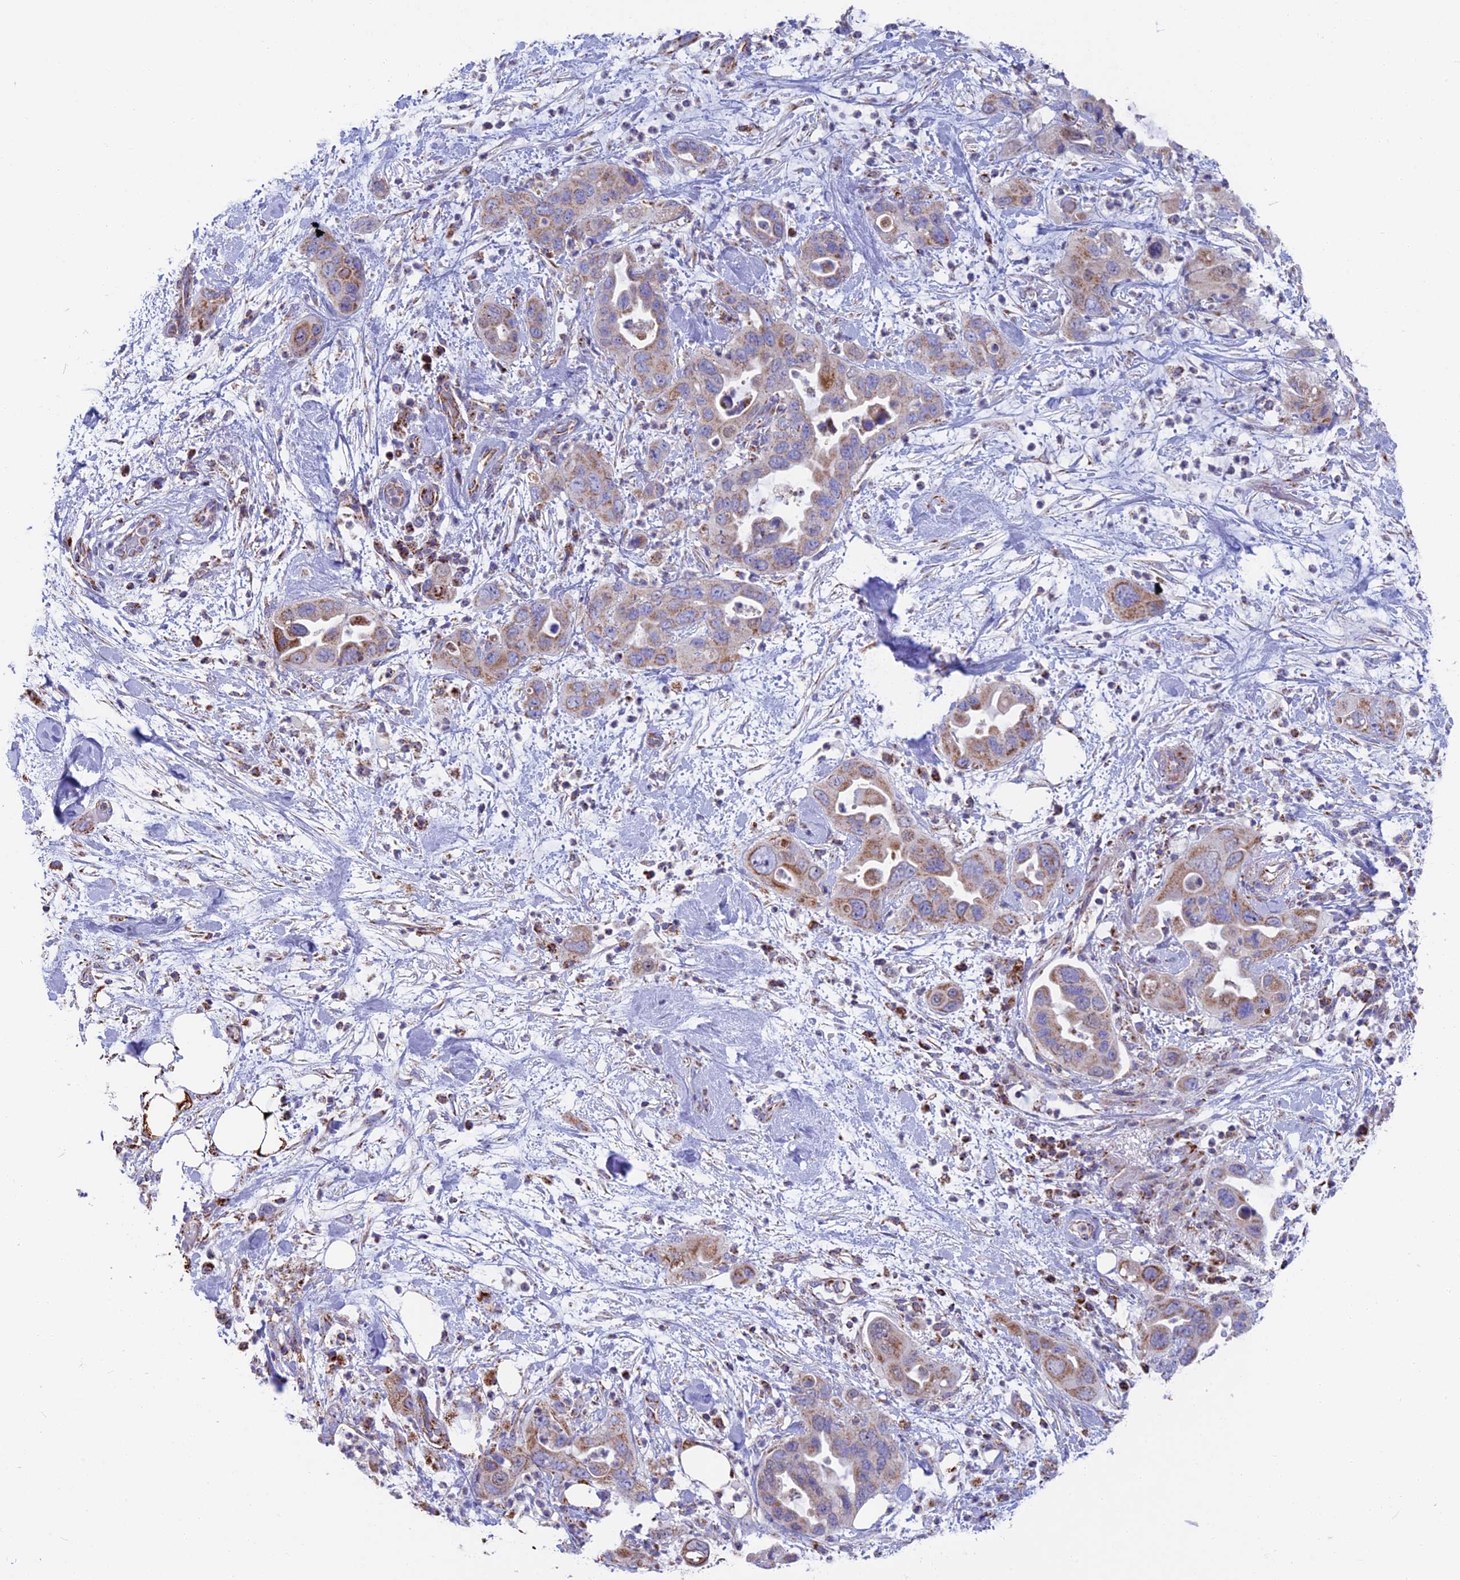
{"staining": {"intensity": "moderate", "quantity": ">75%", "location": "cytoplasmic/membranous"}, "tissue": "pancreatic cancer", "cell_type": "Tumor cells", "image_type": "cancer", "snomed": [{"axis": "morphology", "description": "Adenocarcinoma, NOS"}, {"axis": "topography", "description": "Pancreas"}], "caption": "IHC of pancreatic adenocarcinoma displays medium levels of moderate cytoplasmic/membranous positivity in approximately >75% of tumor cells.", "gene": "CS", "patient": {"sex": "female", "age": 71}}